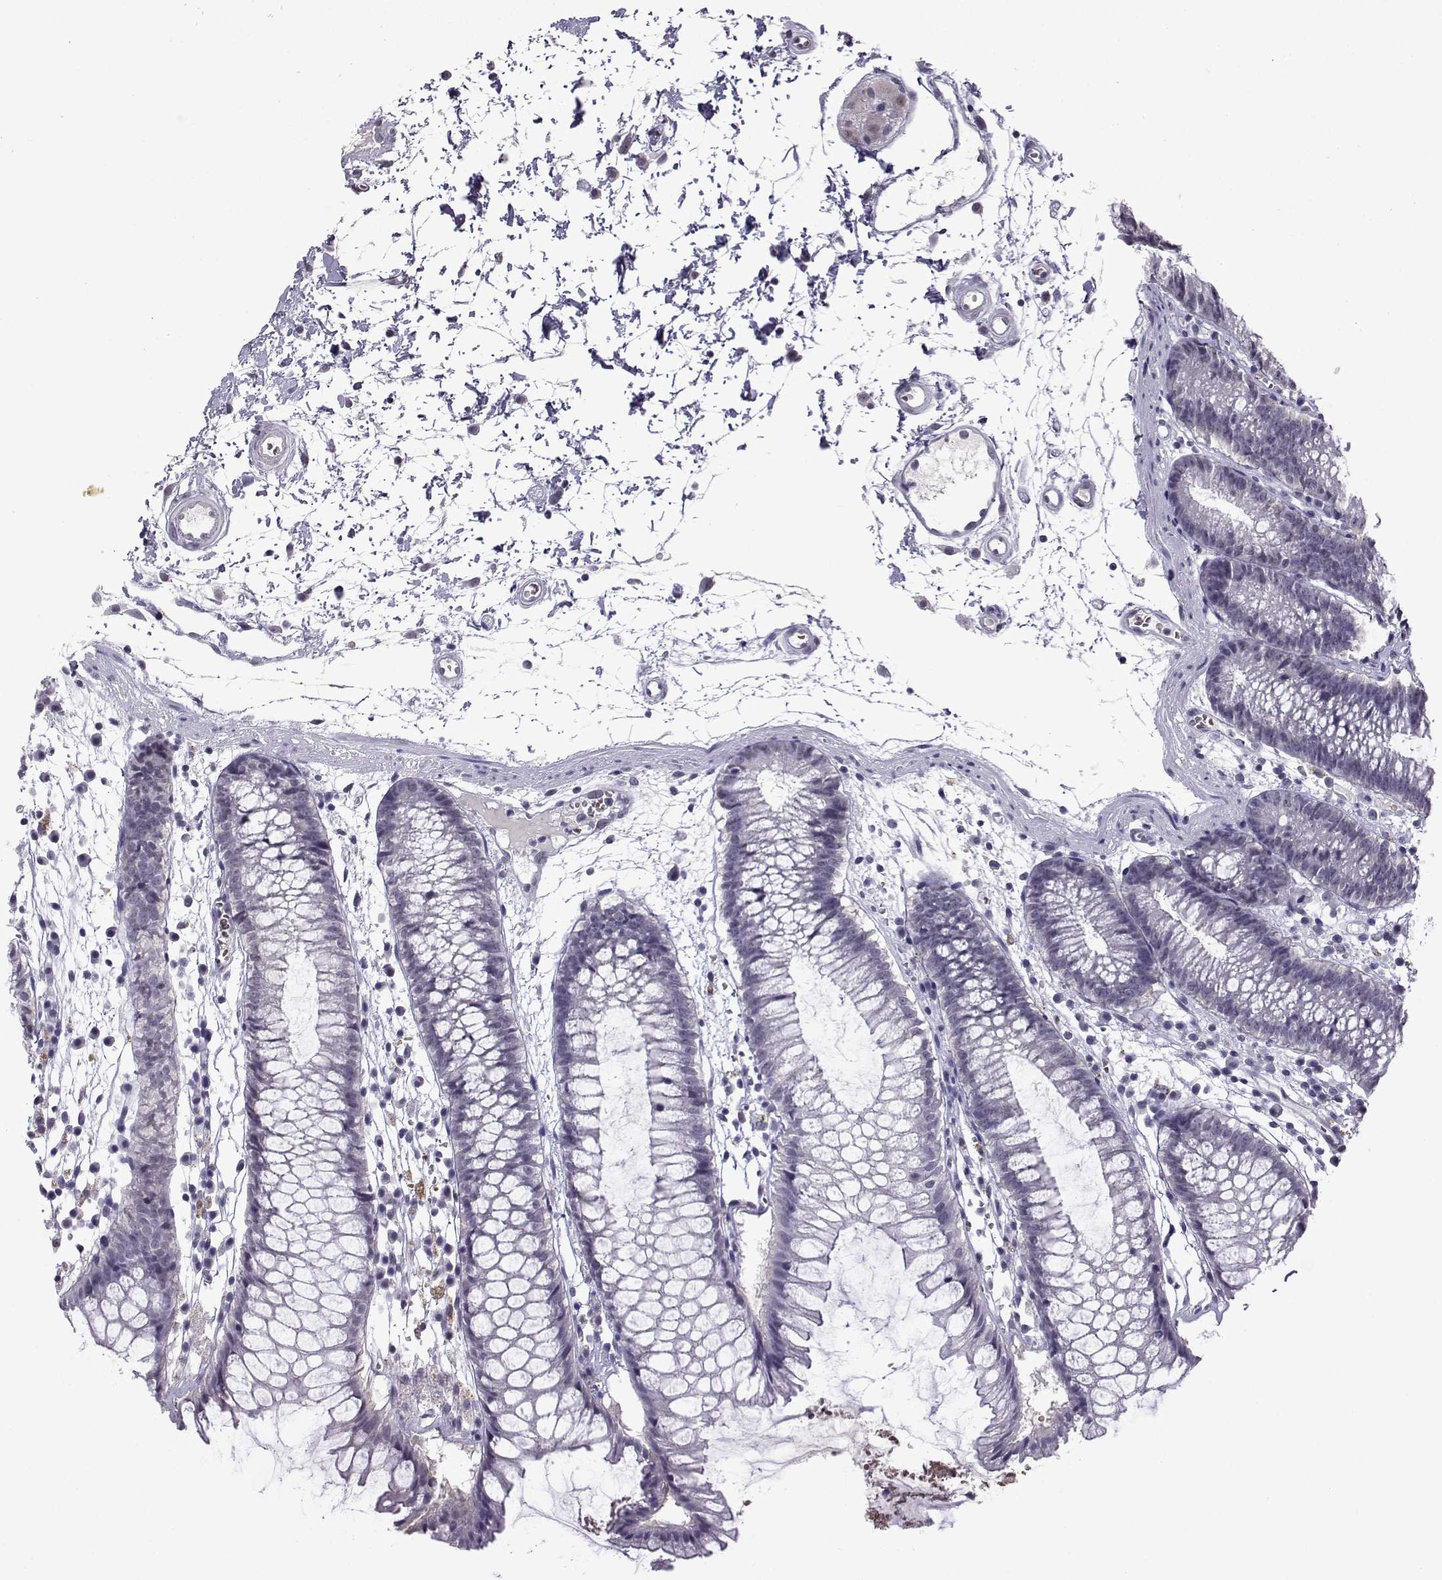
{"staining": {"intensity": "negative", "quantity": "none", "location": "none"}, "tissue": "colon", "cell_type": "Endothelial cells", "image_type": "normal", "snomed": [{"axis": "morphology", "description": "Normal tissue, NOS"}, {"axis": "morphology", "description": "Adenocarcinoma, NOS"}, {"axis": "topography", "description": "Colon"}], "caption": "DAB immunohistochemical staining of unremarkable colon demonstrates no significant staining in endothelial cells. The staining was performed using DAB to visualize the protein expression in brown, while the nuclei were stained in blue with hematoxylin (Magnification: 20x).", "gene": "LRFN2", "patient": {"sex": "male", "age": 65}}